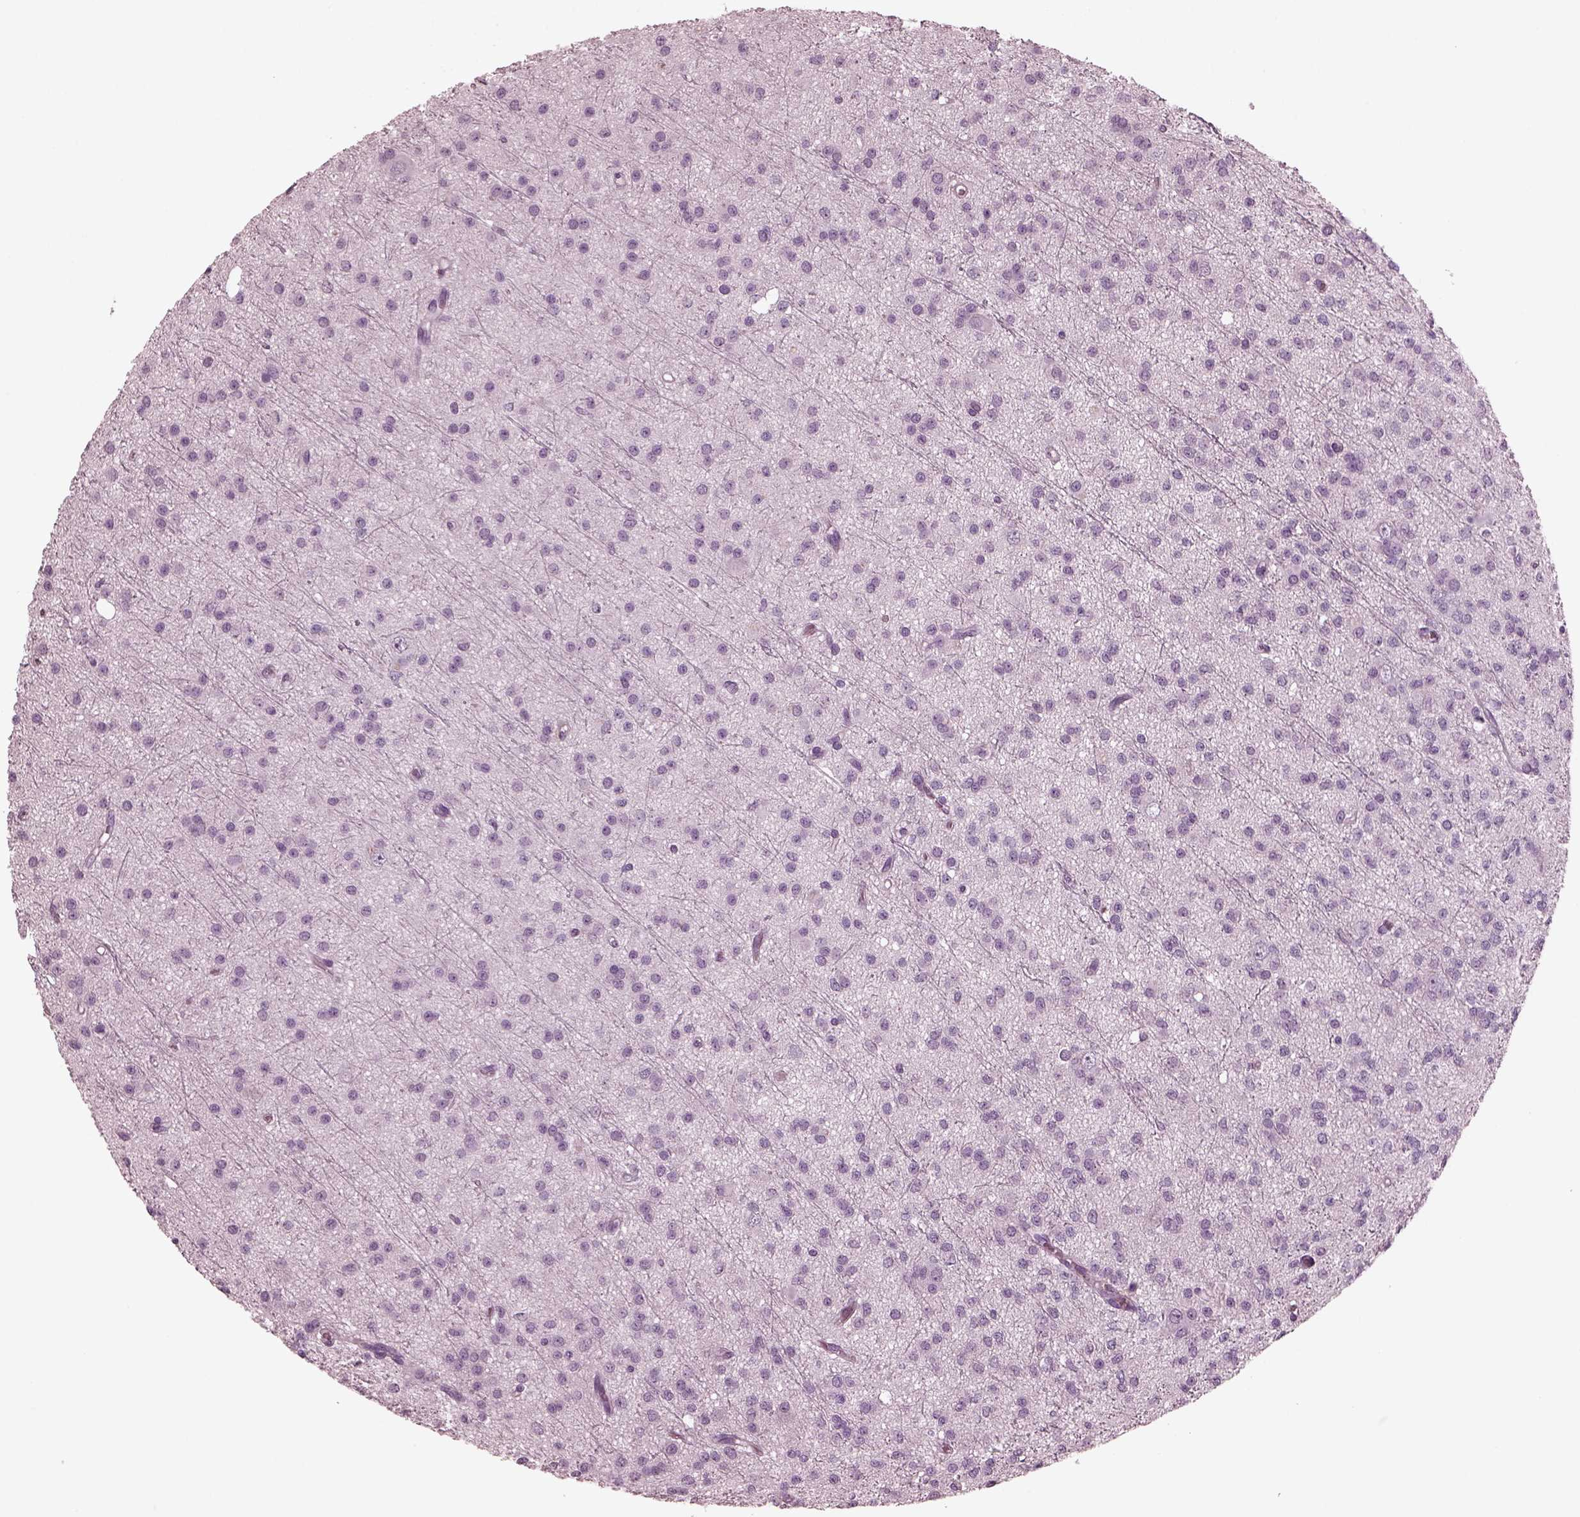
{"staining": {"intensity": "negative", "quantity": "none", "location": "none"}, "tissue": "glioma", "cell_type": "Tumor cells", "image_type": "cancer", "snomed": [{"axis": "morphology", "description": "Glioma, malignant, Low grade"}, {"axis": "topography", "description": "Brain"}], "caption": "DAB immunohistochemical staining of human malignant glioma (low-grade) demonstrates no significant positivity in tumor cells.", "gene": "CGA", "patient": {"sex": "male", "age": 27}}